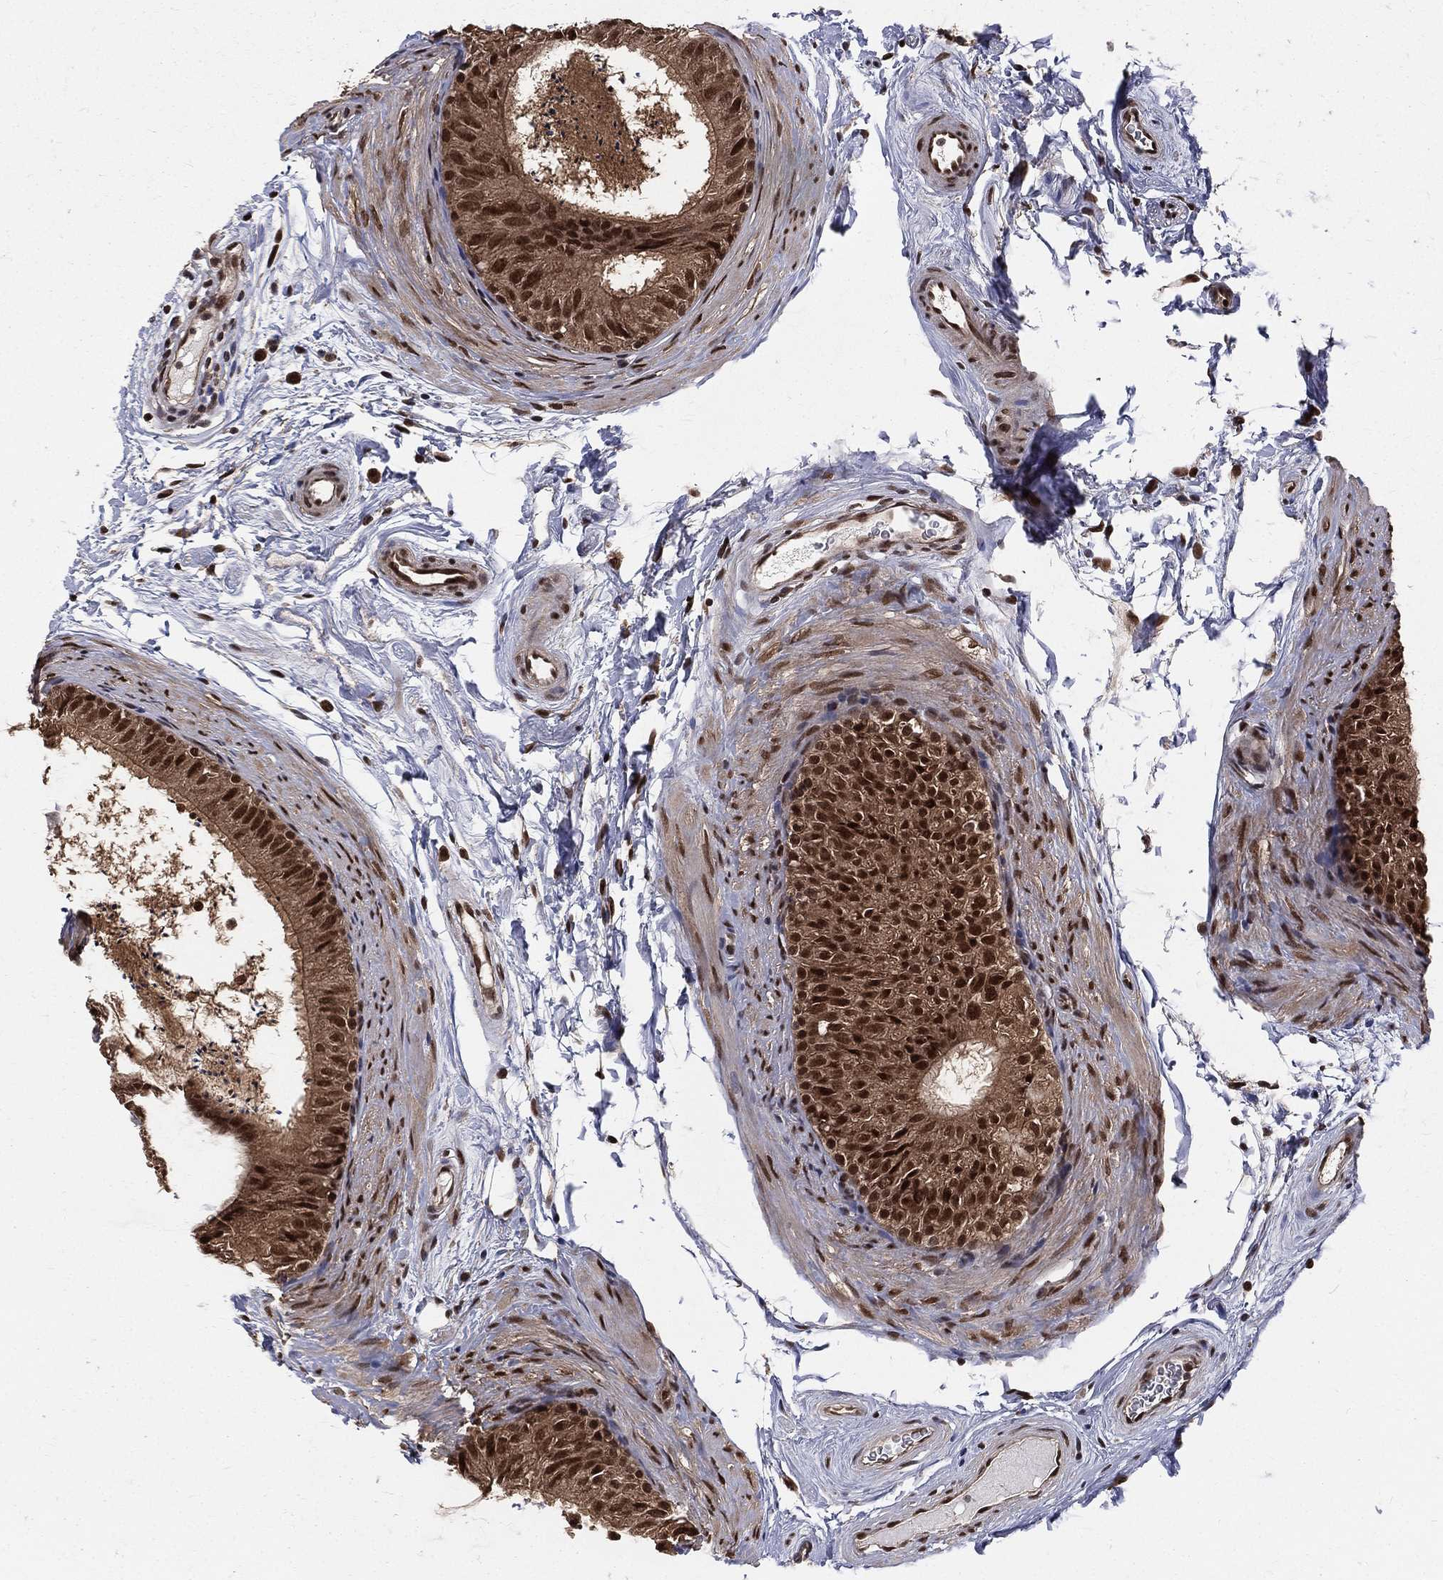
{"staining": {"intensity": "strong", "quantity": ">75%", "location": "nuclear"}, "tissue": "epididymis", "cell_type": "Glandular cells", "image_type": "normal", "snomed": [{"axis": "morphology", "description": "Normal tissue, NOS"}, {"axis": "topography", "description": "Epididymis"}], "caption": "An image of epididymis stained for a protein exhibits strong nuclear brown staining in glandular cells.", "gene": "COPS4", "patient": {"sex": "male", "age": 34}}